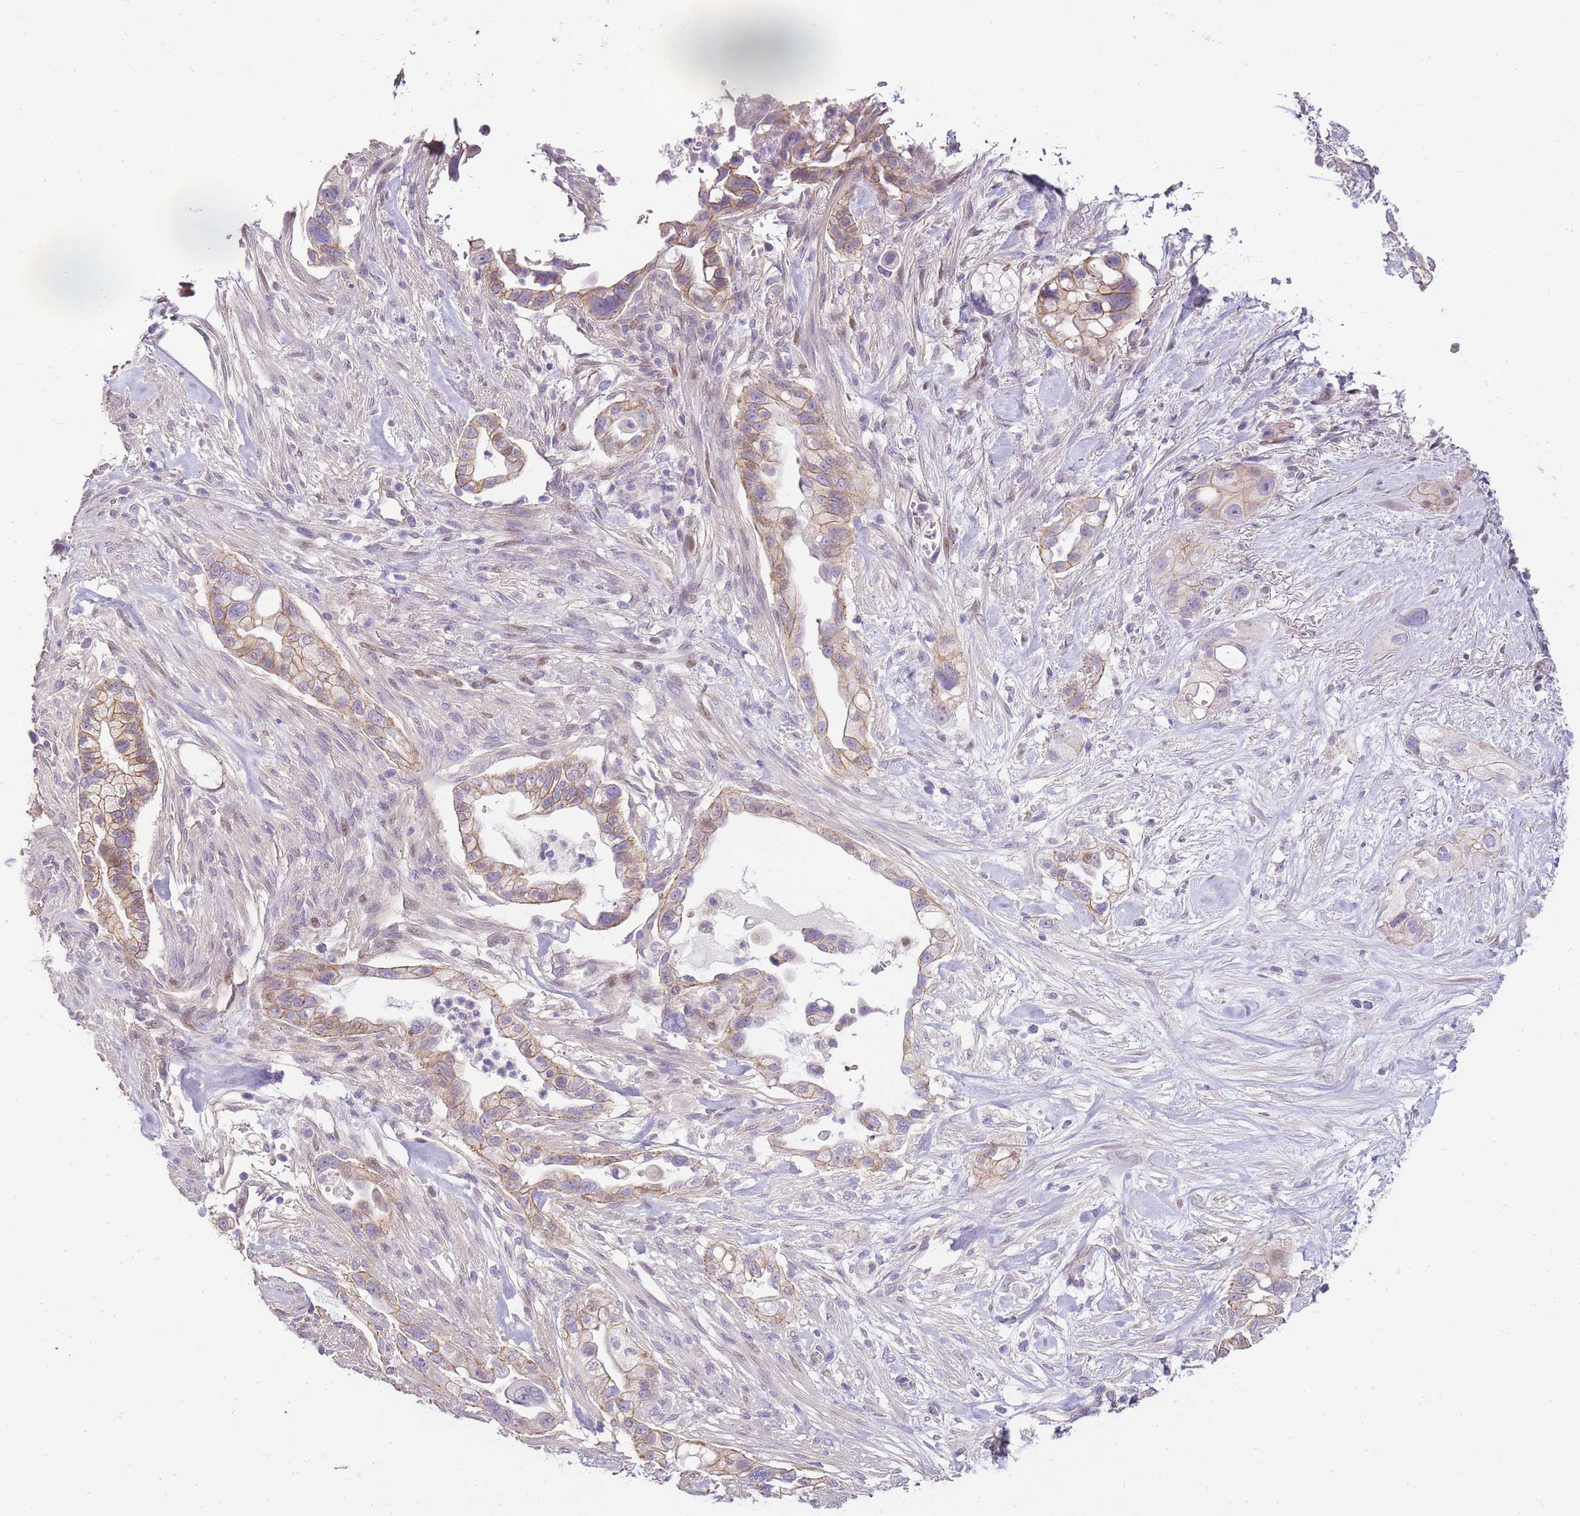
{"staining": {"intensity": "weak", "quantity": "25%-75%", "location": "cytoplasmic/membranous"}, "tissue": "pancreatic cancer", "cell_type": "Tumor cells", "image_type": "cancer", "snomed": [{"axis": "morphology", "description": "Adenocarcinoma, NOS"}, {"axis": "topography", "description": "Pancreas"}], "caption": "The immunohistochemical stain highlights weak cytoplasmic/membranous expression in tumor cells of pancreatic cancer tissue.", "gene": "CLBA1", "patient": {"sex": "male", "age": 44}}